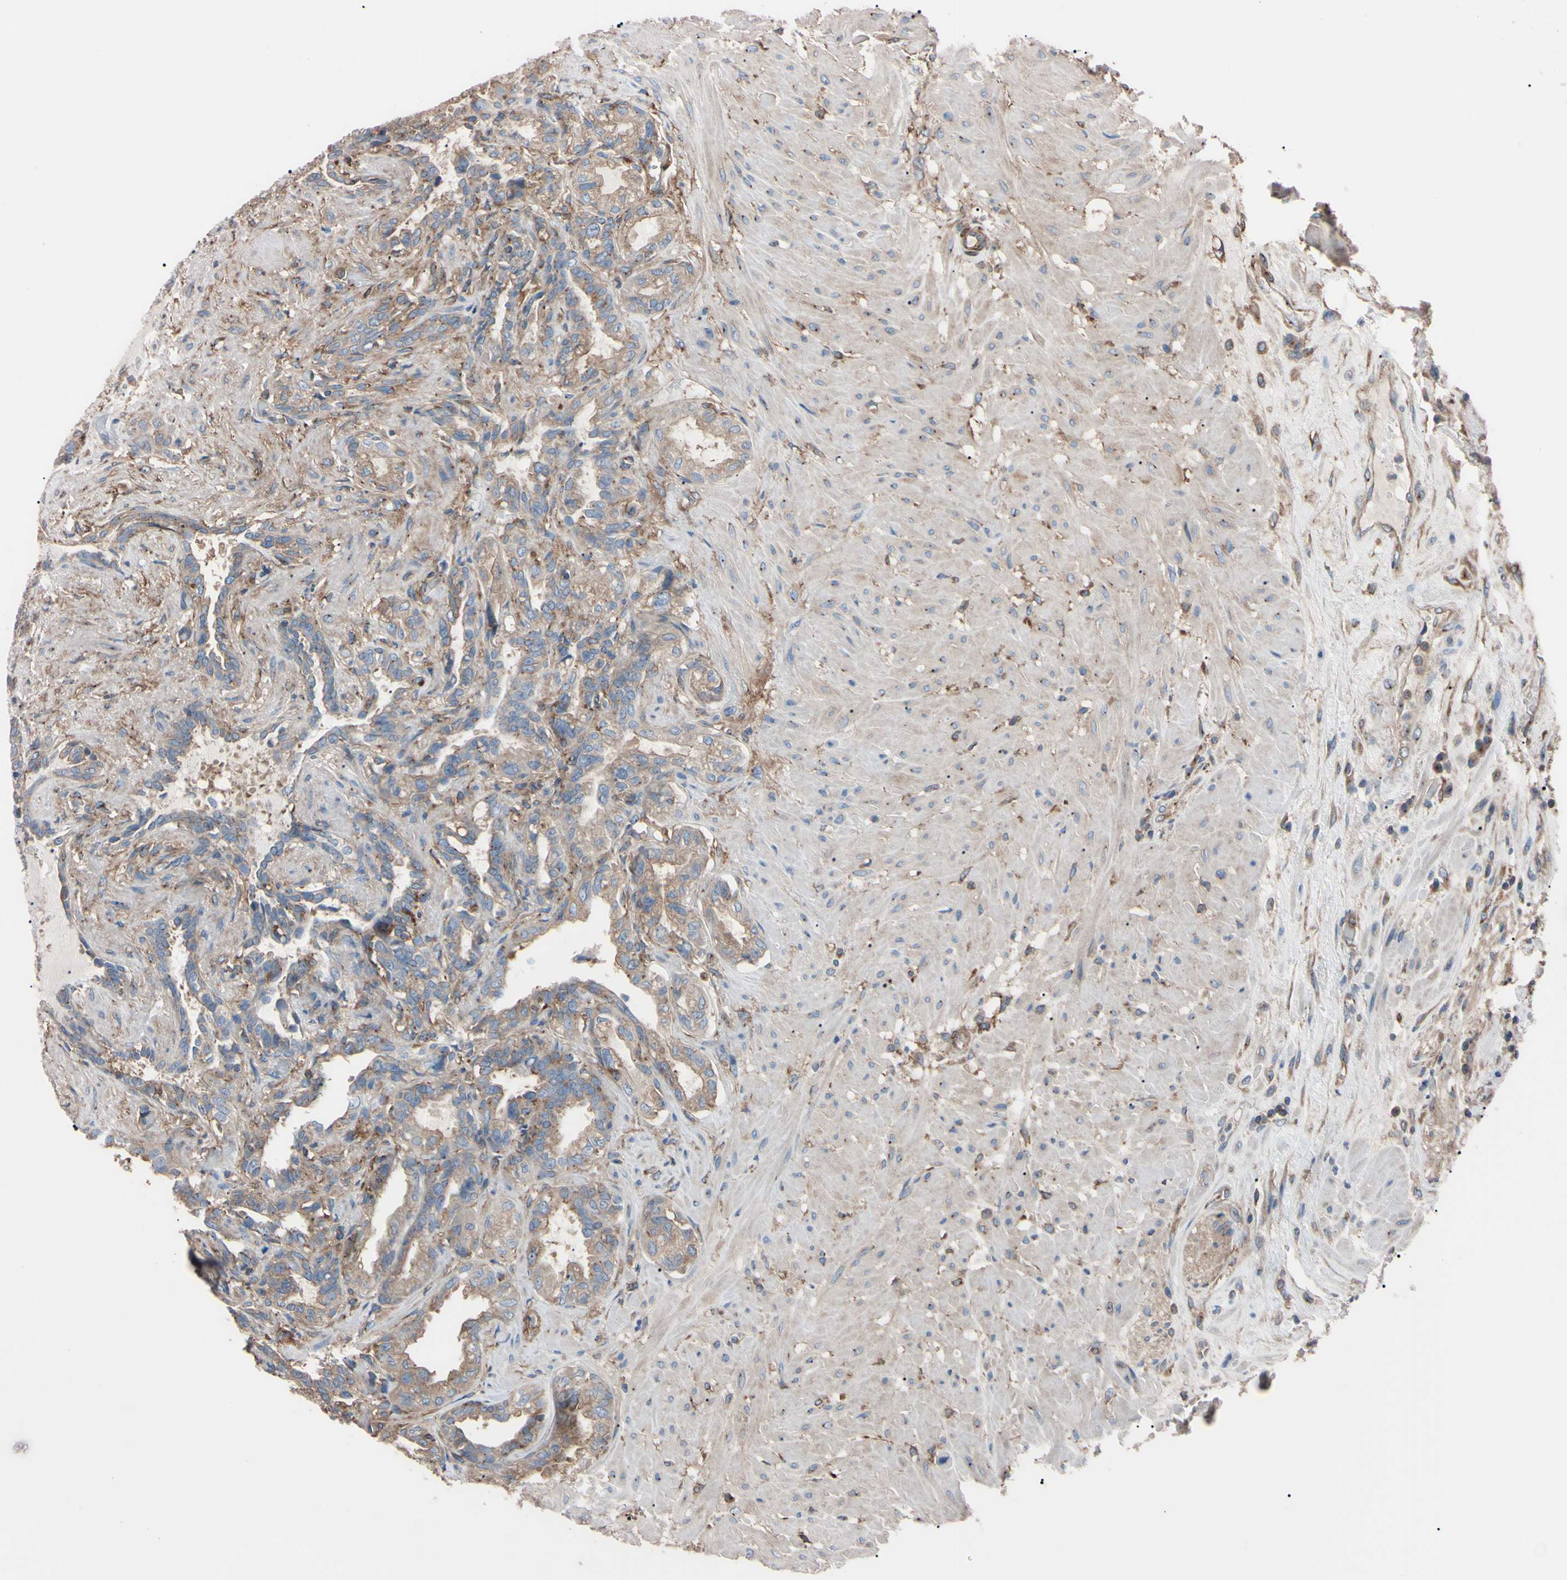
{"staining": {"intensity": "moderate", "quantity": ">75%", "location": "cytoplasmic/membranous"}, "tissue": "seminal vesicle", "cell_type": "Glandular cells", "image_type": "normal", "snomed": [{"axis": "morphology", "description": "Normal tissue, NOS"}, {"axis": "topography", "description": "Seminal veicle"}], "caption": "DAB (3,3'-diaminobenzidine) immunohistochemical staining of normal human seminal vesicle shows moderate cytoplasmic/membranous protein positivity in about >75% of glandular cells.", "gene": "PRKACA", "patient": {"sex": "male", "age": 61}}